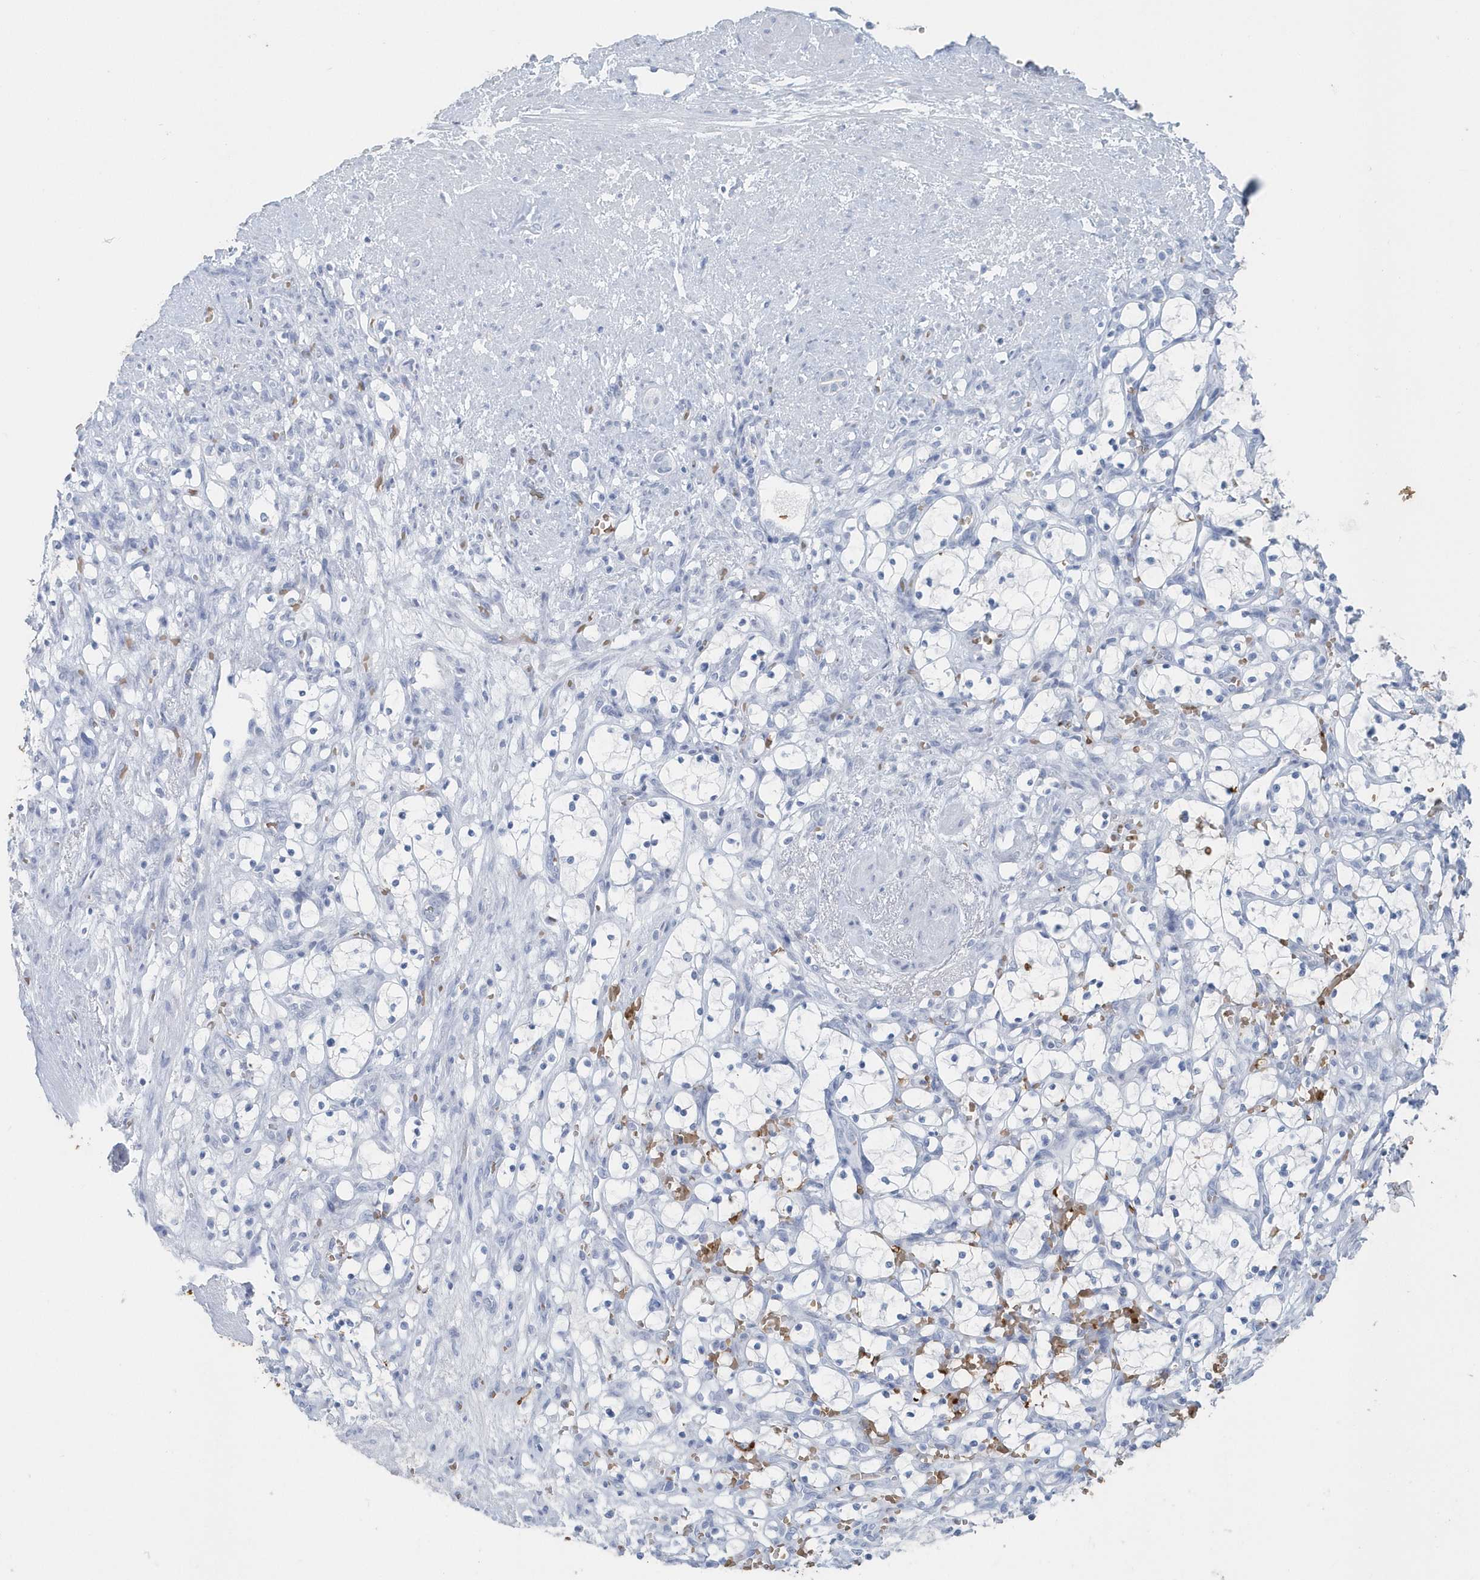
{"staining": {"intensity": "negative", "quantity": "none", "location": "none"}, "tissue": "renal cancer", "cell_type": "Tumor cells", "image_type": "cancer", "snomed": [{"axis": "morphology", "description": "Adenocarcinoma, NOS"}, {"axis": "topography", "description": "Kidney"}], "caption": "High power microscopy histopathology image of an IHC micrograph of renal cancer (adenocarcinoma), revealing no significant positivity in tumor cells.", "gene": "HBA2", "patient": {"sex": "female", "age": 69}}